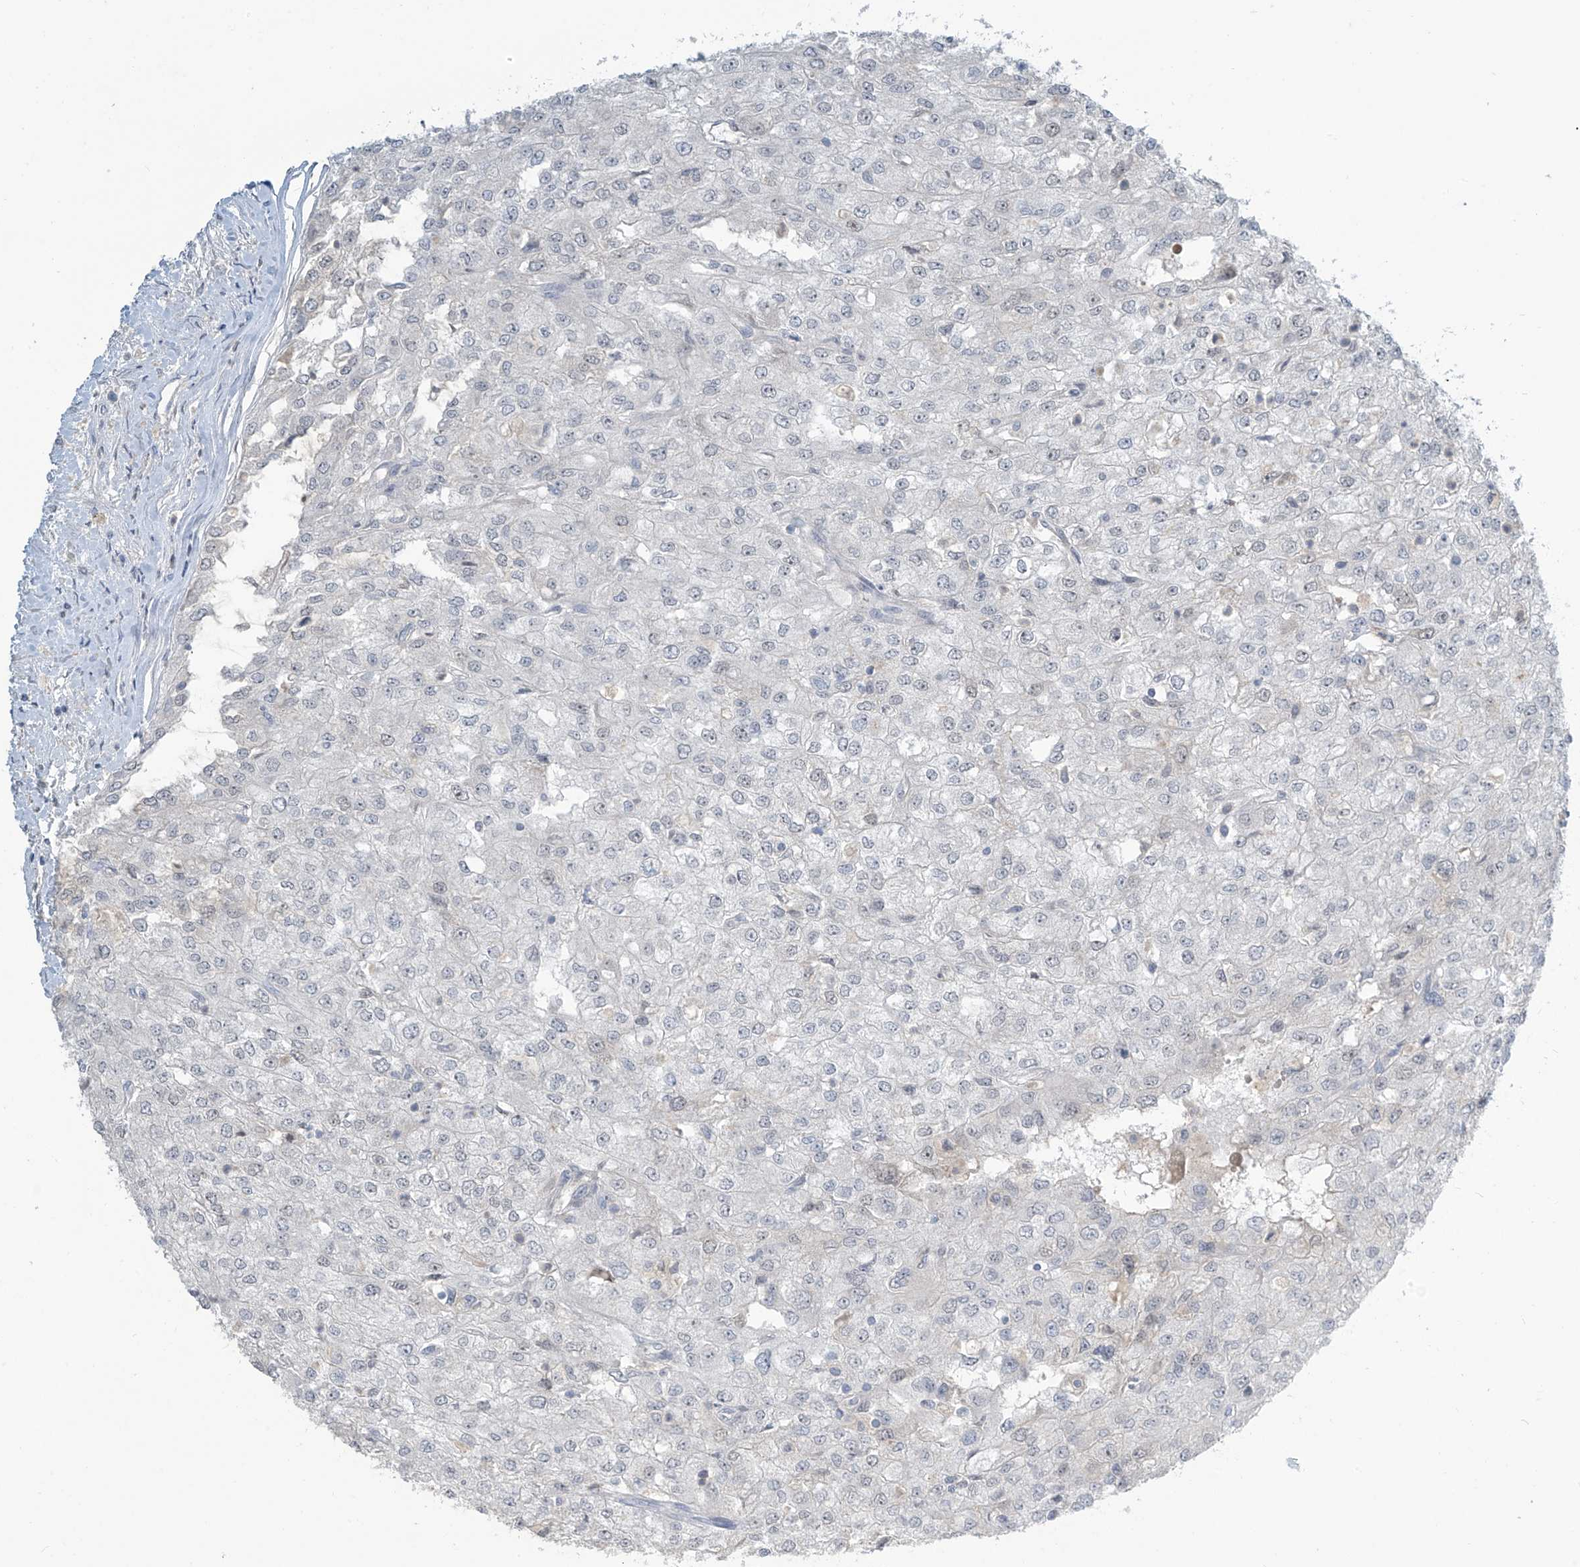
{"staining": {"intensity": "negative", "quantity": "none", "location": "none"}, "tissue": "renal cancer", "cell_type": "Tumor cells", "image_type": "cancer", "snomed": [{"axis": "morphology", "description": "Adenocarcinoma, NOS"}, {"axis": "topography", "description": "Kidney"}], "caption": "The micrograph shows no staining of tumor cells in renal cancer (adenocarcinoma). (DAB immunohistochemistry, high magnification).", "gene": "METAP1D", "patient": {"sex": "female", "age": 54}}